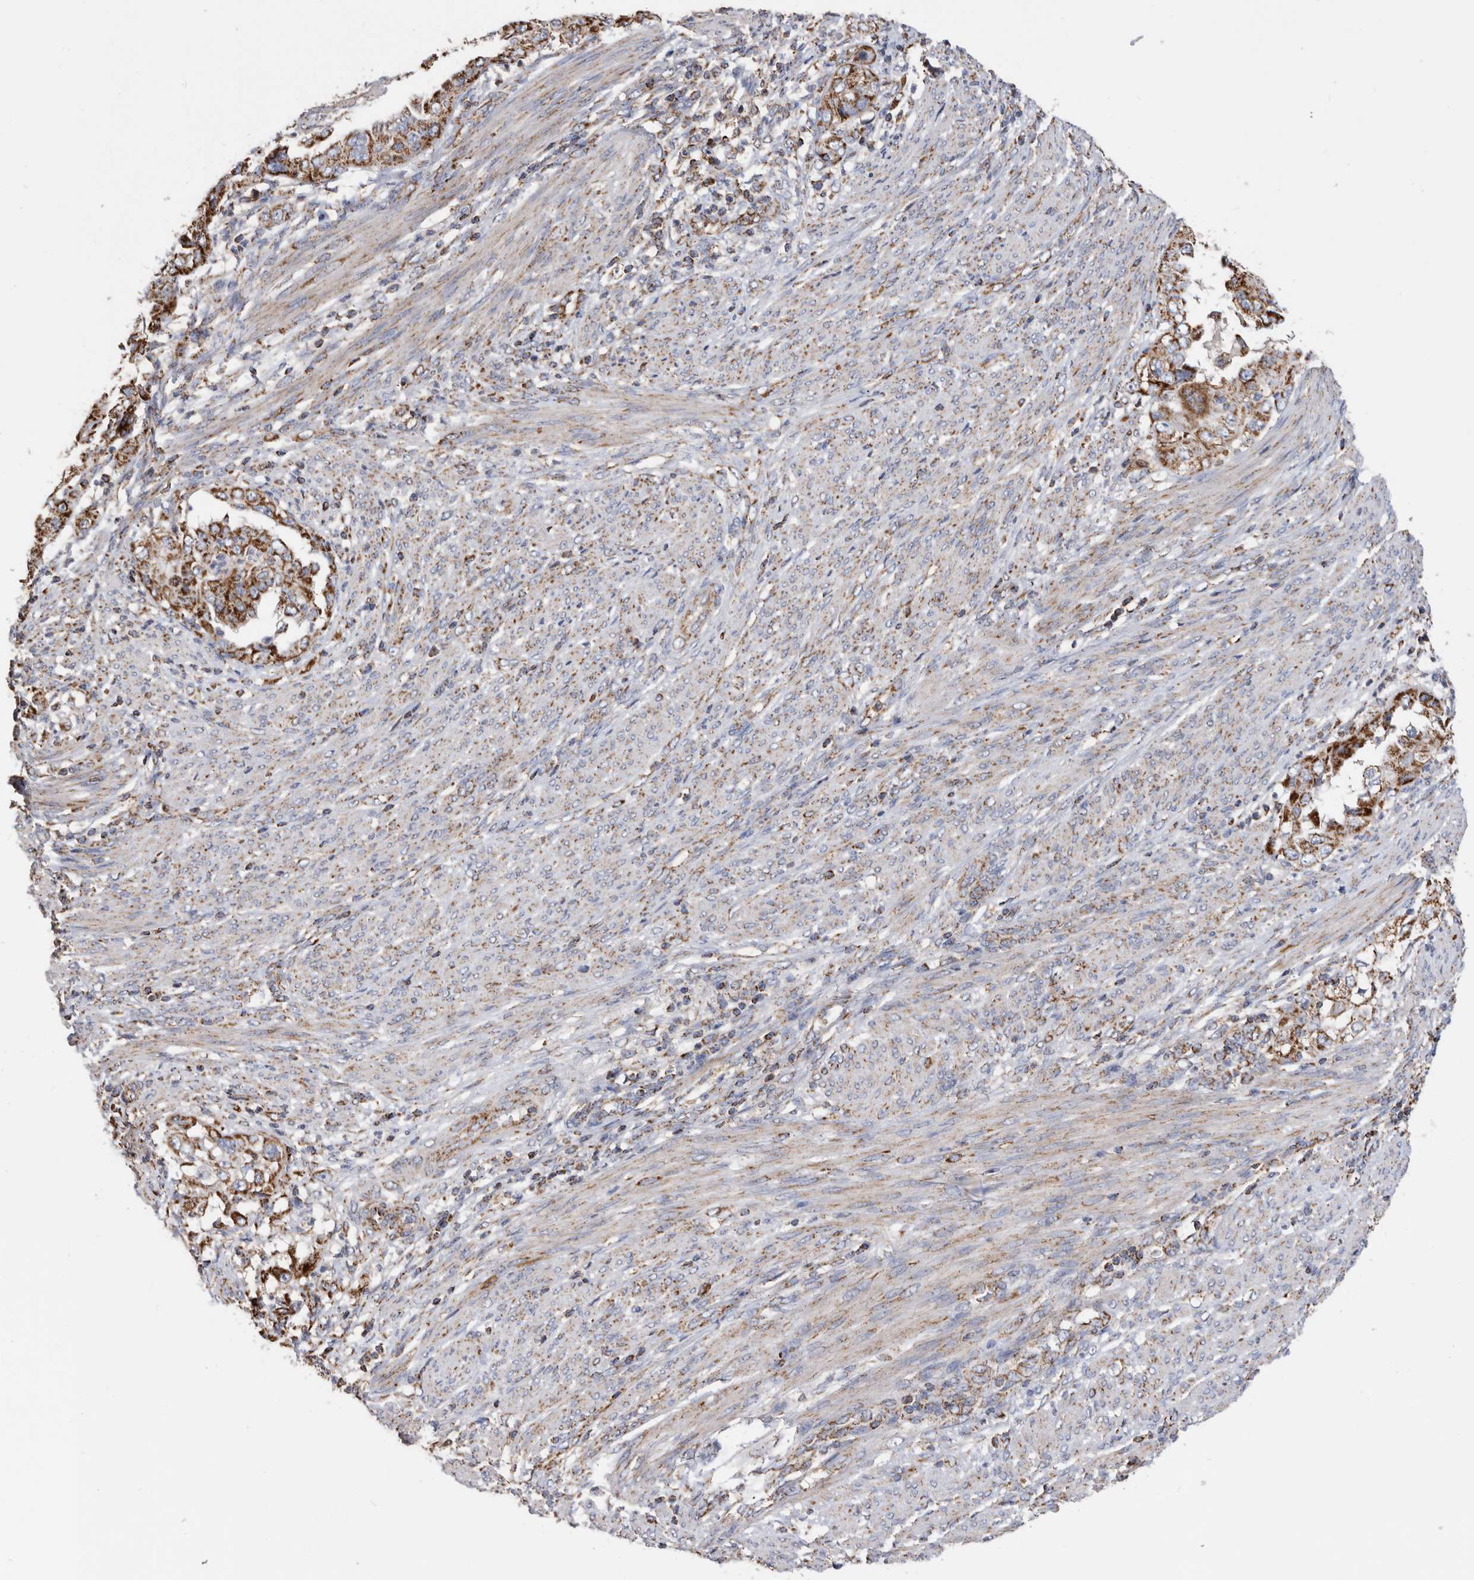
{"staining": {"intensity": "strong", "quantity": ">75%", "location": "cytoplasmic/membranous"}, "tissue": "endometrial cancer", "cell_type": "Tumor cells", "image_type": "cancer", "snomed": [{"axis": "morphology", "description": "Adenocarcinoma, NOS"}, {"axis": "topography", "description": "Endometrium"}], "caption": "Immunohistochemical staining of human adenocarcinoma (endometrial) demonstrates high levels of strong cytoplasmic/membranous expression in approximately >75% of tumor cells. (IHC, brightfield microscopy, high magnification).", "gene": "WFDC1", "patient": {"sex": "female", "age": 85}}